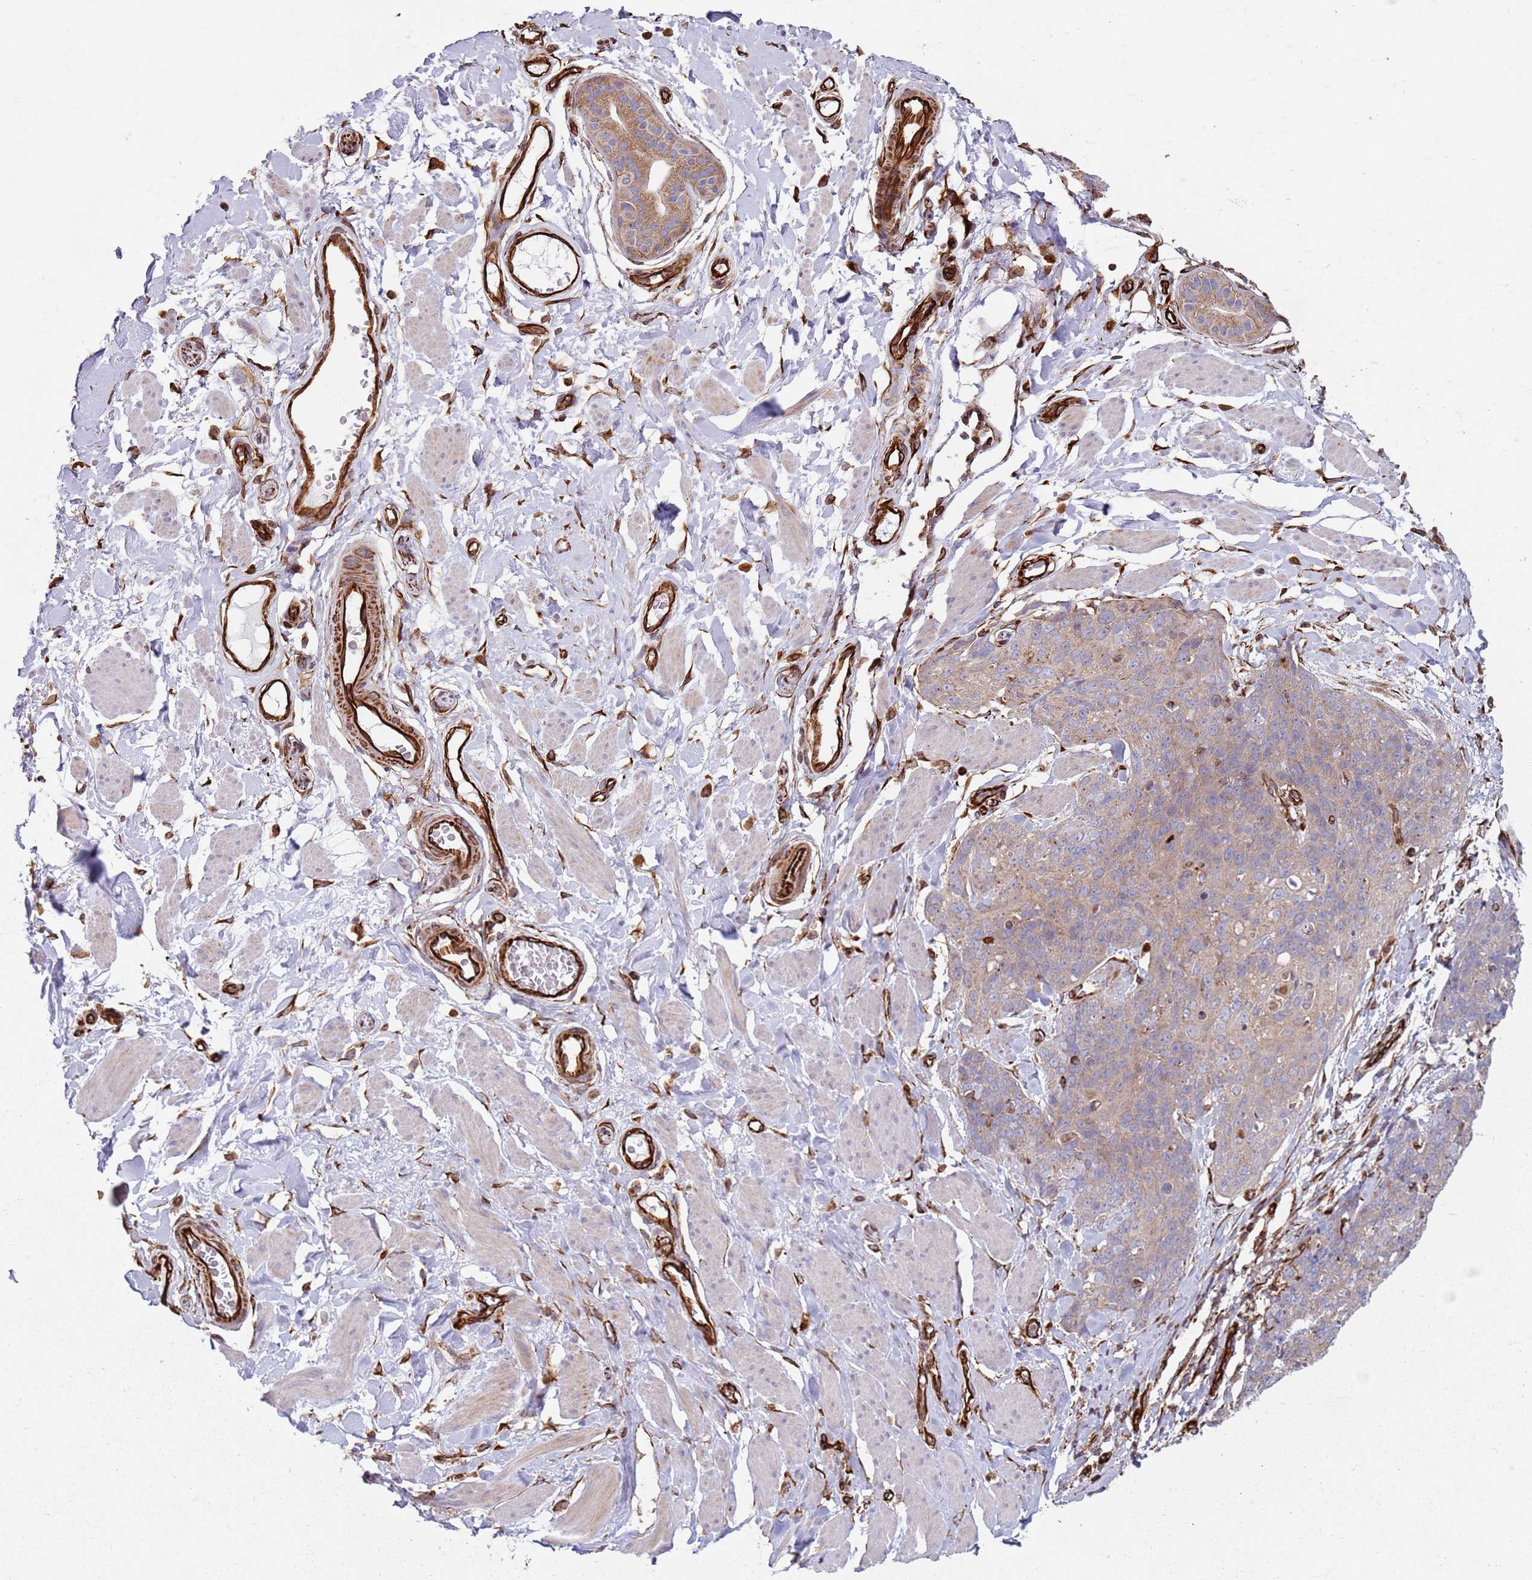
{"staining": {"intensity": "weak", "quantity": "<25%", "location": "cytoplasmic/membranous"}, "tissue": "skin cancer", "cell_type": "Tumor cells", "image_type": "cancer", "snomed": [{"axis": "morphology", "description": "Squamous cell carcinoma, NOS"}, {"axis": "topography", "description": "Skin"}, {"axis": "topography", "description": "Vulva"}], "caption": "This micrograph is of skin cancer stained with IHC to label a protein in brown with the nuclei are counter-stained blue. There is no expression in tumor cells.", "gene": "SNAPIN", "patient": {"sex": "female", "age": 85}}